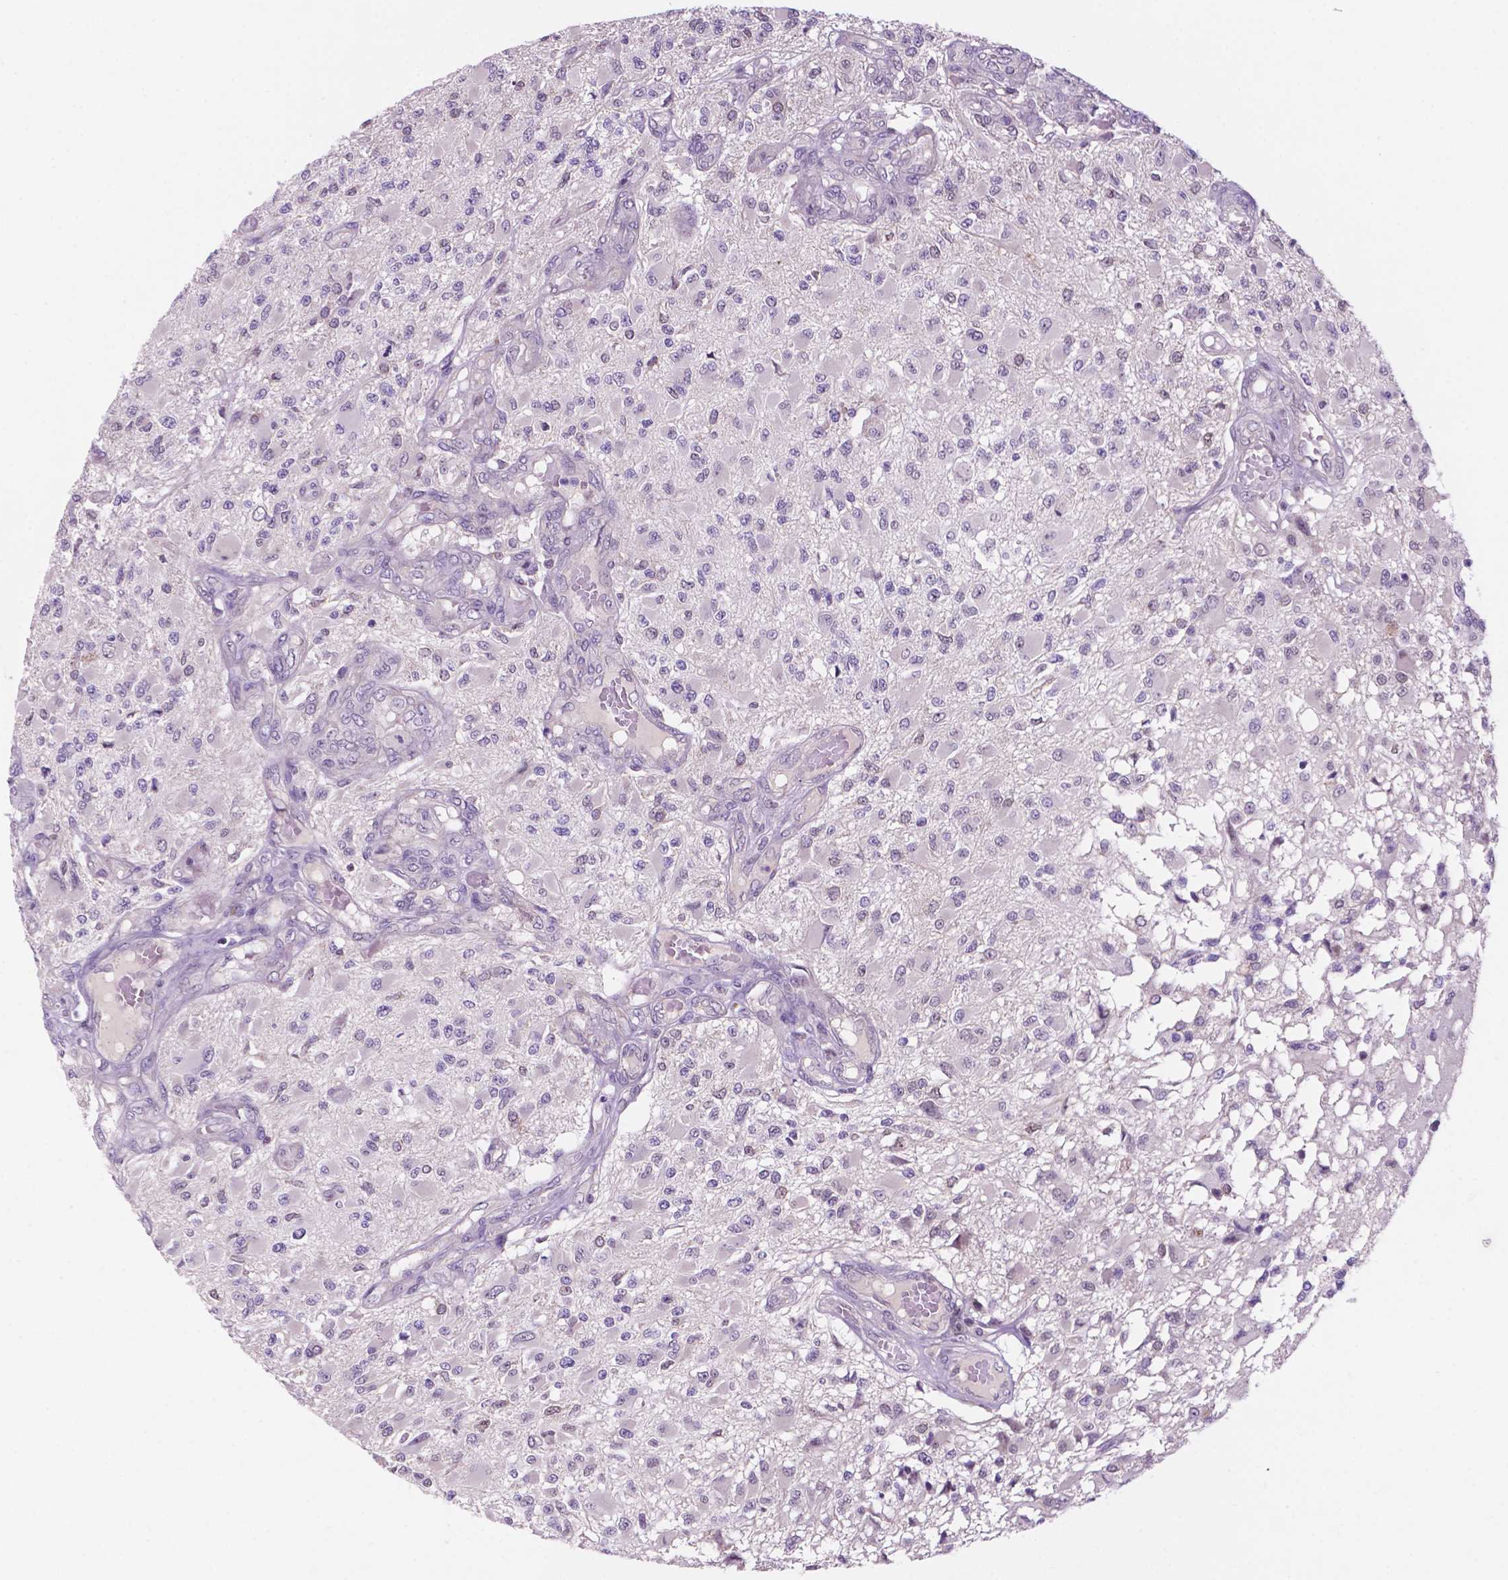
{"staining": {"intensity": "negative", "quantity": "none", "location": "none"}, "tissue": "glioma", "cell_type": "Tumor cells", "image_type": "cancer", "snomed": [{"axis": "morphology", "description": "Glioma, malignant, High grade"}, {"axis": "topography", "description": "Brain"}], "caption": "This is an immunohistochemistry photomicrograph of human glioma. There is no positivity in tumor cells.", "gene": "FAM50B", "patient": {"sex": "female", "age": 63}}